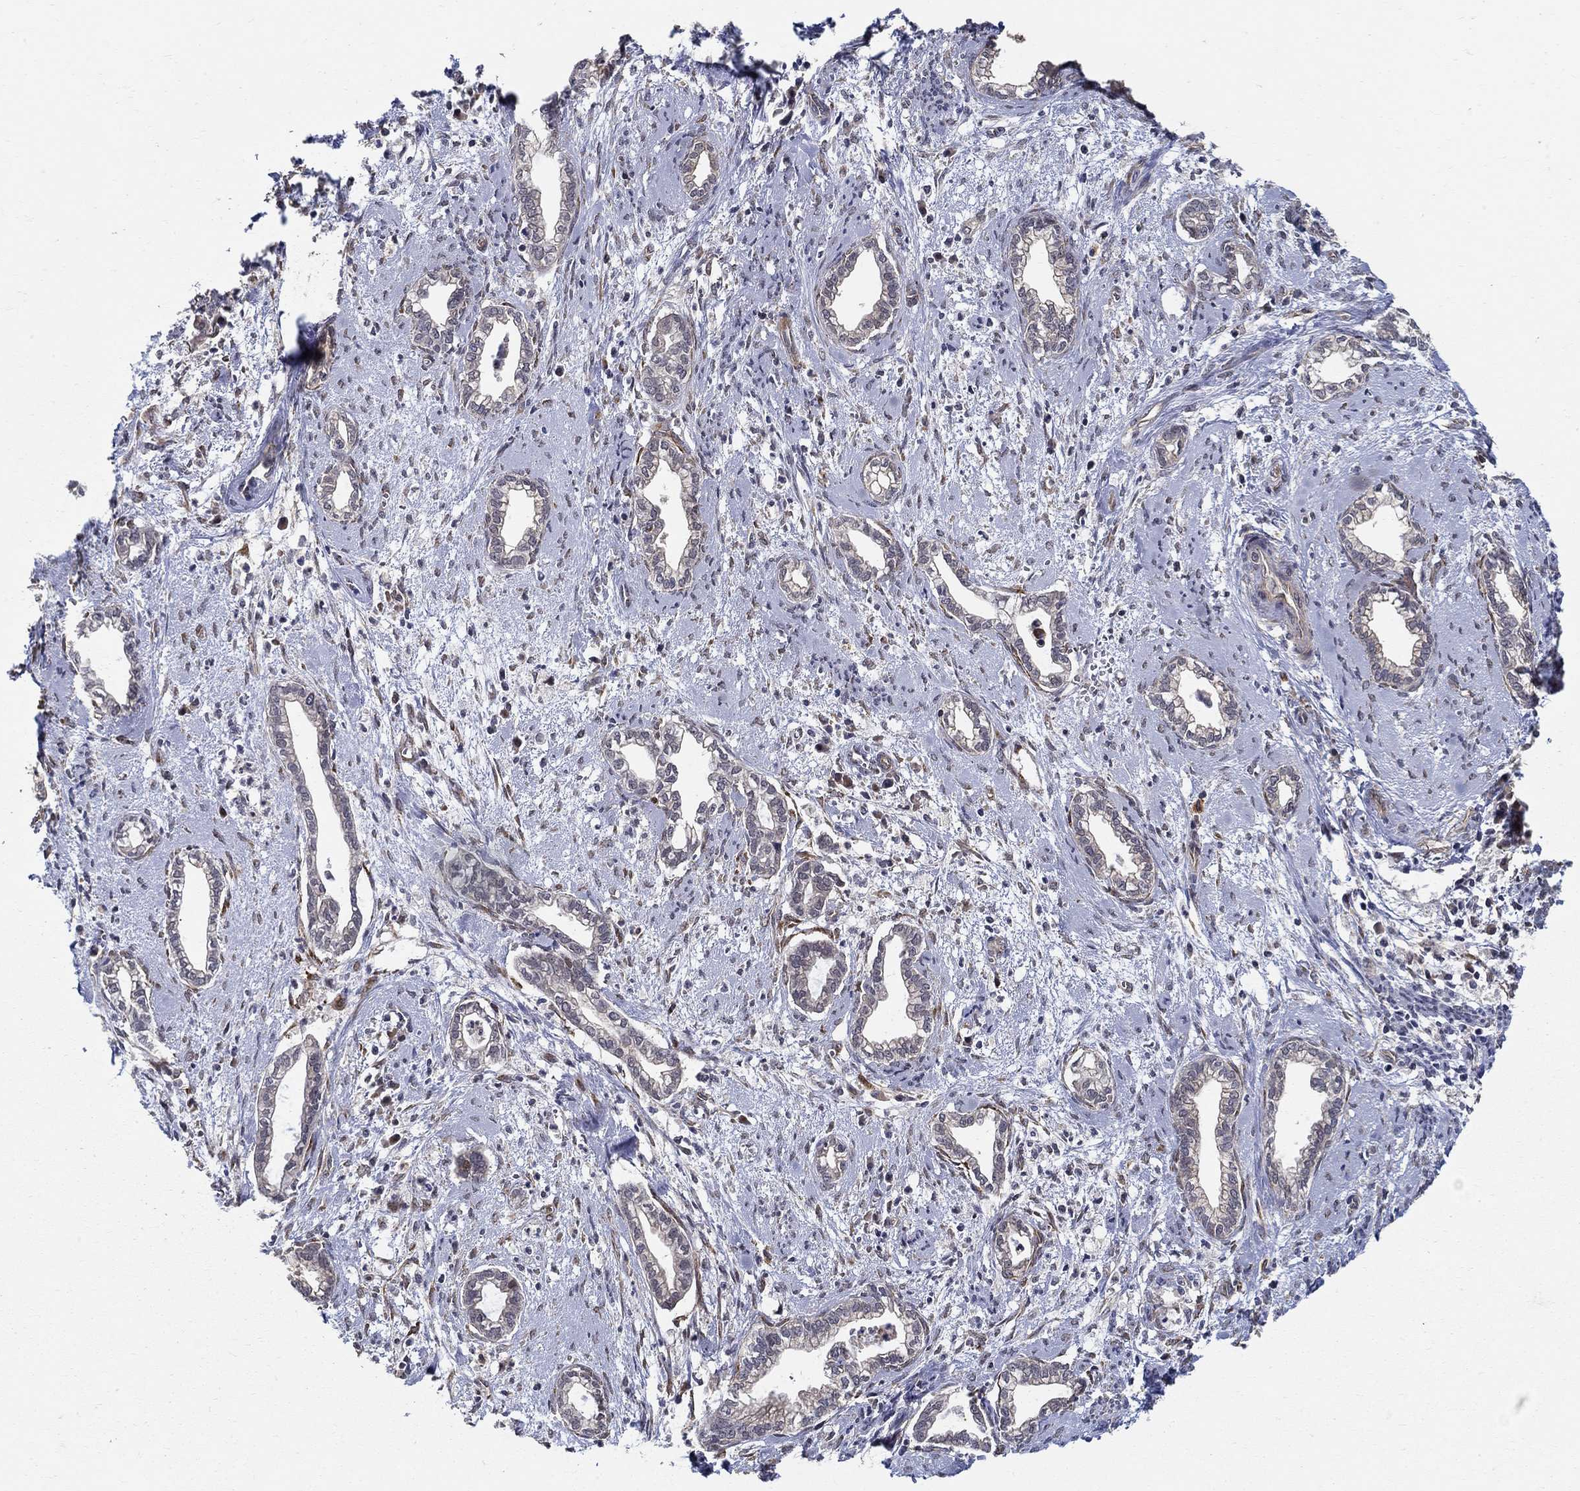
{"staining": {"intensity": "negative", "quantity": "none", "location": "none"}, "tissue": "cervical cancer", "cell_type": "Tumor cells", "image_type": "cancer", "snomed": [{"axis": "morphology", "description": "Adenocarcinoma, NOS"}, {"axis": "topography", "description": "Cervix"}], "caption": "IHC micrograph of human cervical cancer (adenocarcinoma) stained for a protein (brown), which displays no positivity in tumor cells.", "gene": "ZNF594", "patient": {"sex": "female", "age": 62}}